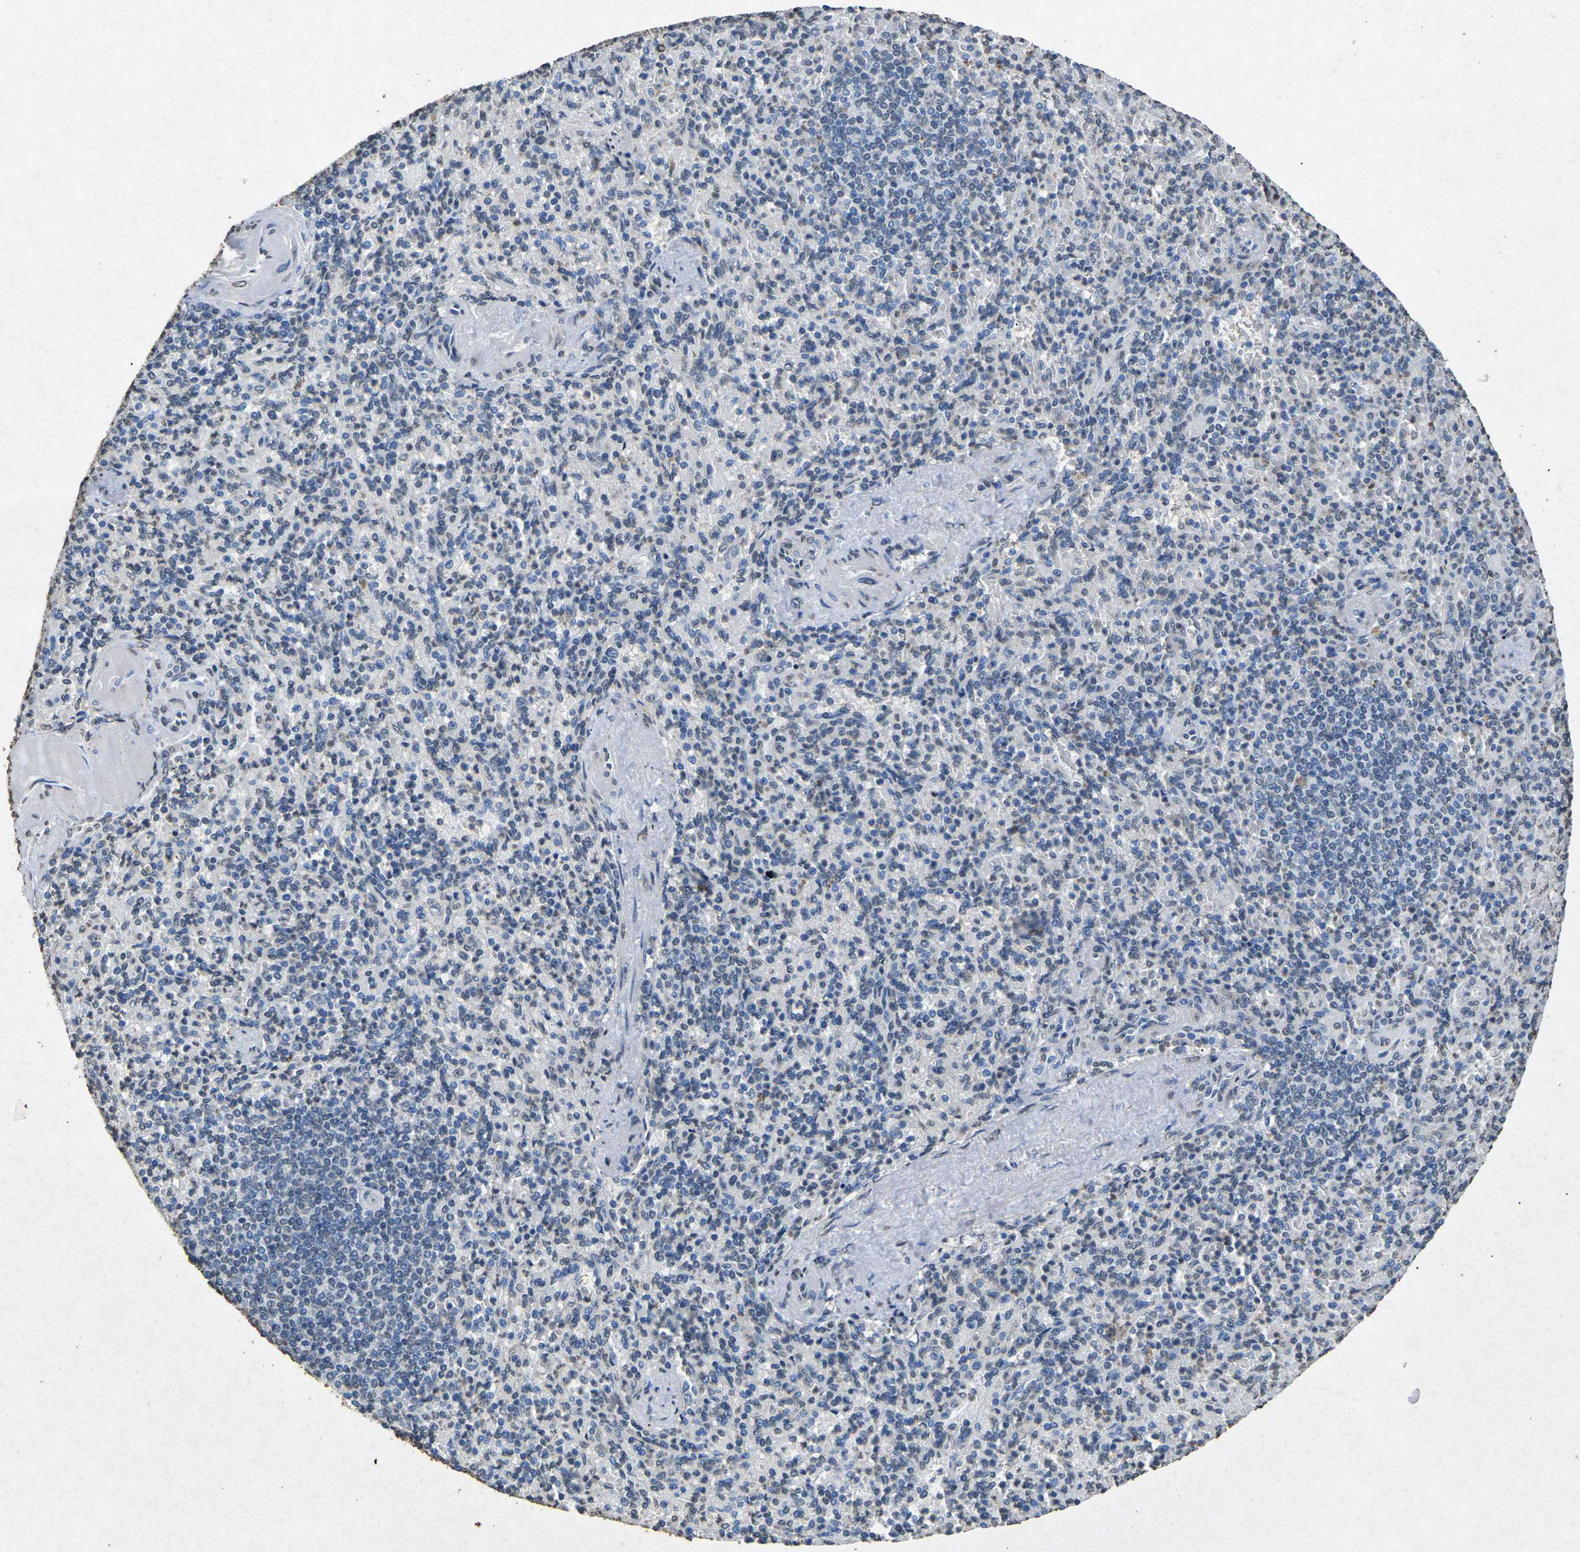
{"staining": {"intensity": "moderate", "quantity": "<25%", "location": "cytoplasmic/membranous"}, "tissue": "spleen", "cell_type": "Cells in red pulp", "image_type": "normal", "snomed": [{"axis": "morphology", "description": "Normal tissue, NOS"}, {"axis": "topography", "description": "Spleen"}], "caption": "This image exhibits immunohistochemistry (IHC) staining of normal human spleen, with low moderate cytoplasmic/membranous staining in approximately <25% of cells in red pulp.", "gene": "SCNN1B", "patient": {"sex": "female", "age": 74}}